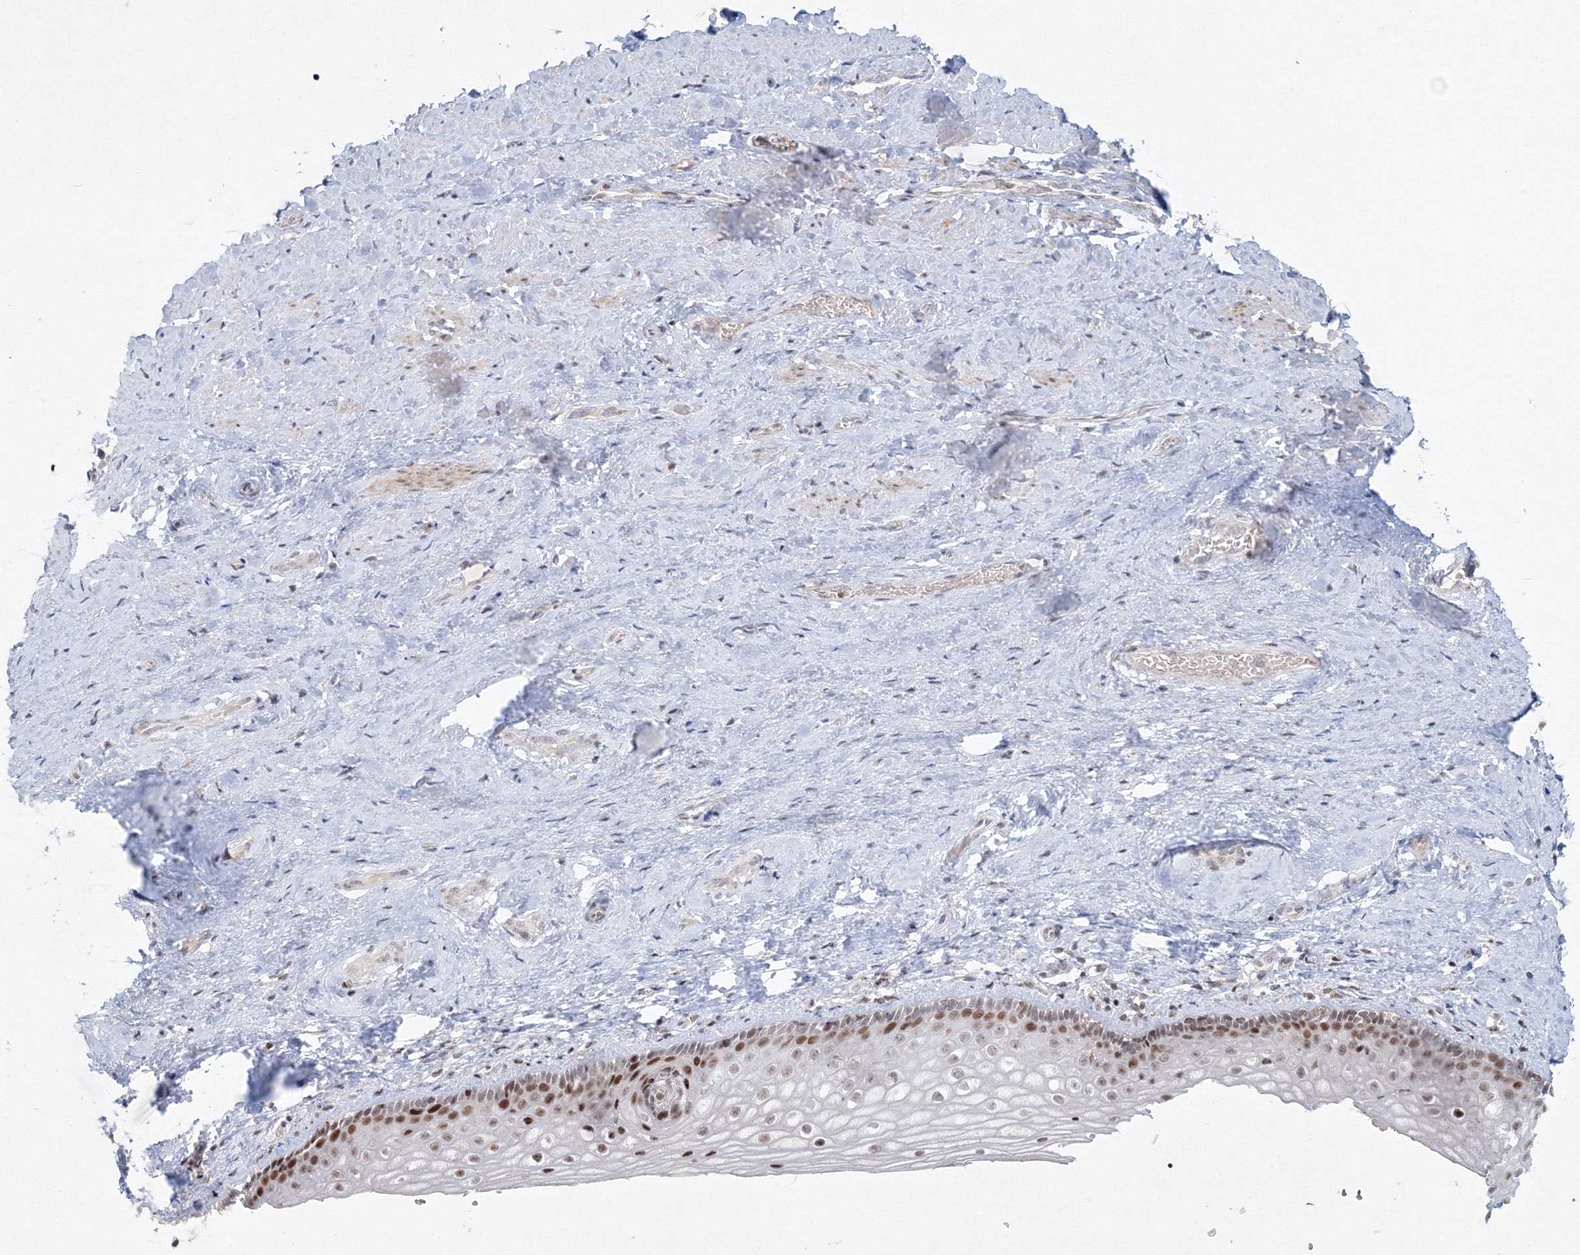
{"staining": {"intensity": "moderate", "quantity": "<25%", "location": "nuclear"}, "tissue": "vagina", "cell_type": "Squamous epithelial cells", "image_type": "normal", "snomed": [{"axis": "morphology", "description": "Normal tissue, NOS"}, {"axis": "topography", "description": "Vagina"}], "caption": "Immunohistochemical staining of unremarkable human vagina exhibits <25% levels of moderate nuclear protein staining in approximately <25% of squamous epithelial cells.", "gene": "KIF4A", "patient": {"sex": "female", "age": 46}}